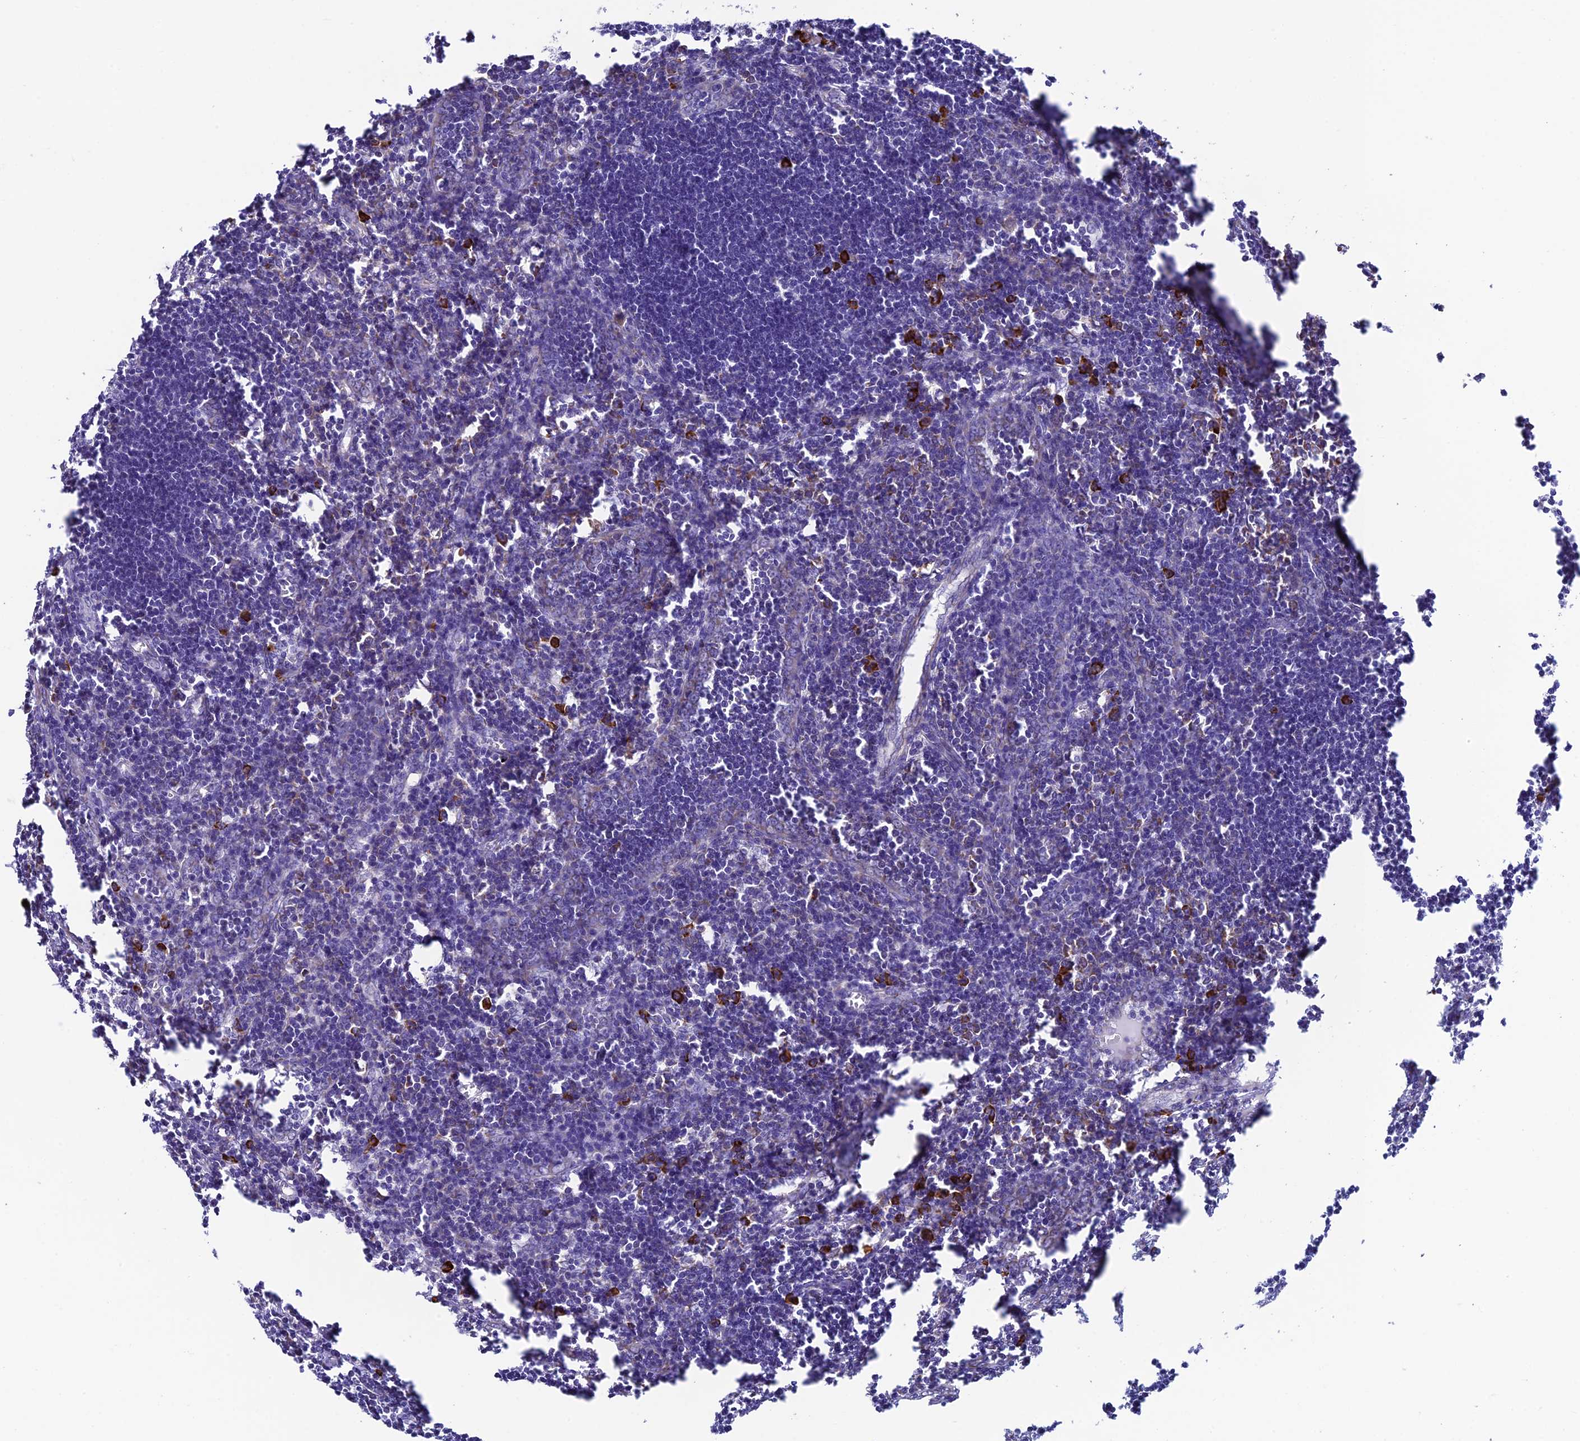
{"staining": {"intensity": "negative", "quantity": "none", "location": "none"}, "tissue": "lymph node", "cell_type": "Germinal center cells", "image_type": "normal", "snomed": [{"axis": "morphology", "description": "Normal tissue, NOS"}, {"axis": "morphology", "description": "Malignant melanoma, Metastatic site"}, {"axis": "topography", "description": "Lymph node"}], "caption": "Germinal center cells are negative for brown protein staining in unremarkable lymph node. (DAB (3,3'-diaminobenzidine) immunohistochemistry, high magnification).", "gene": "MACIR", "patient": {"sex": "male", "age": 41}}